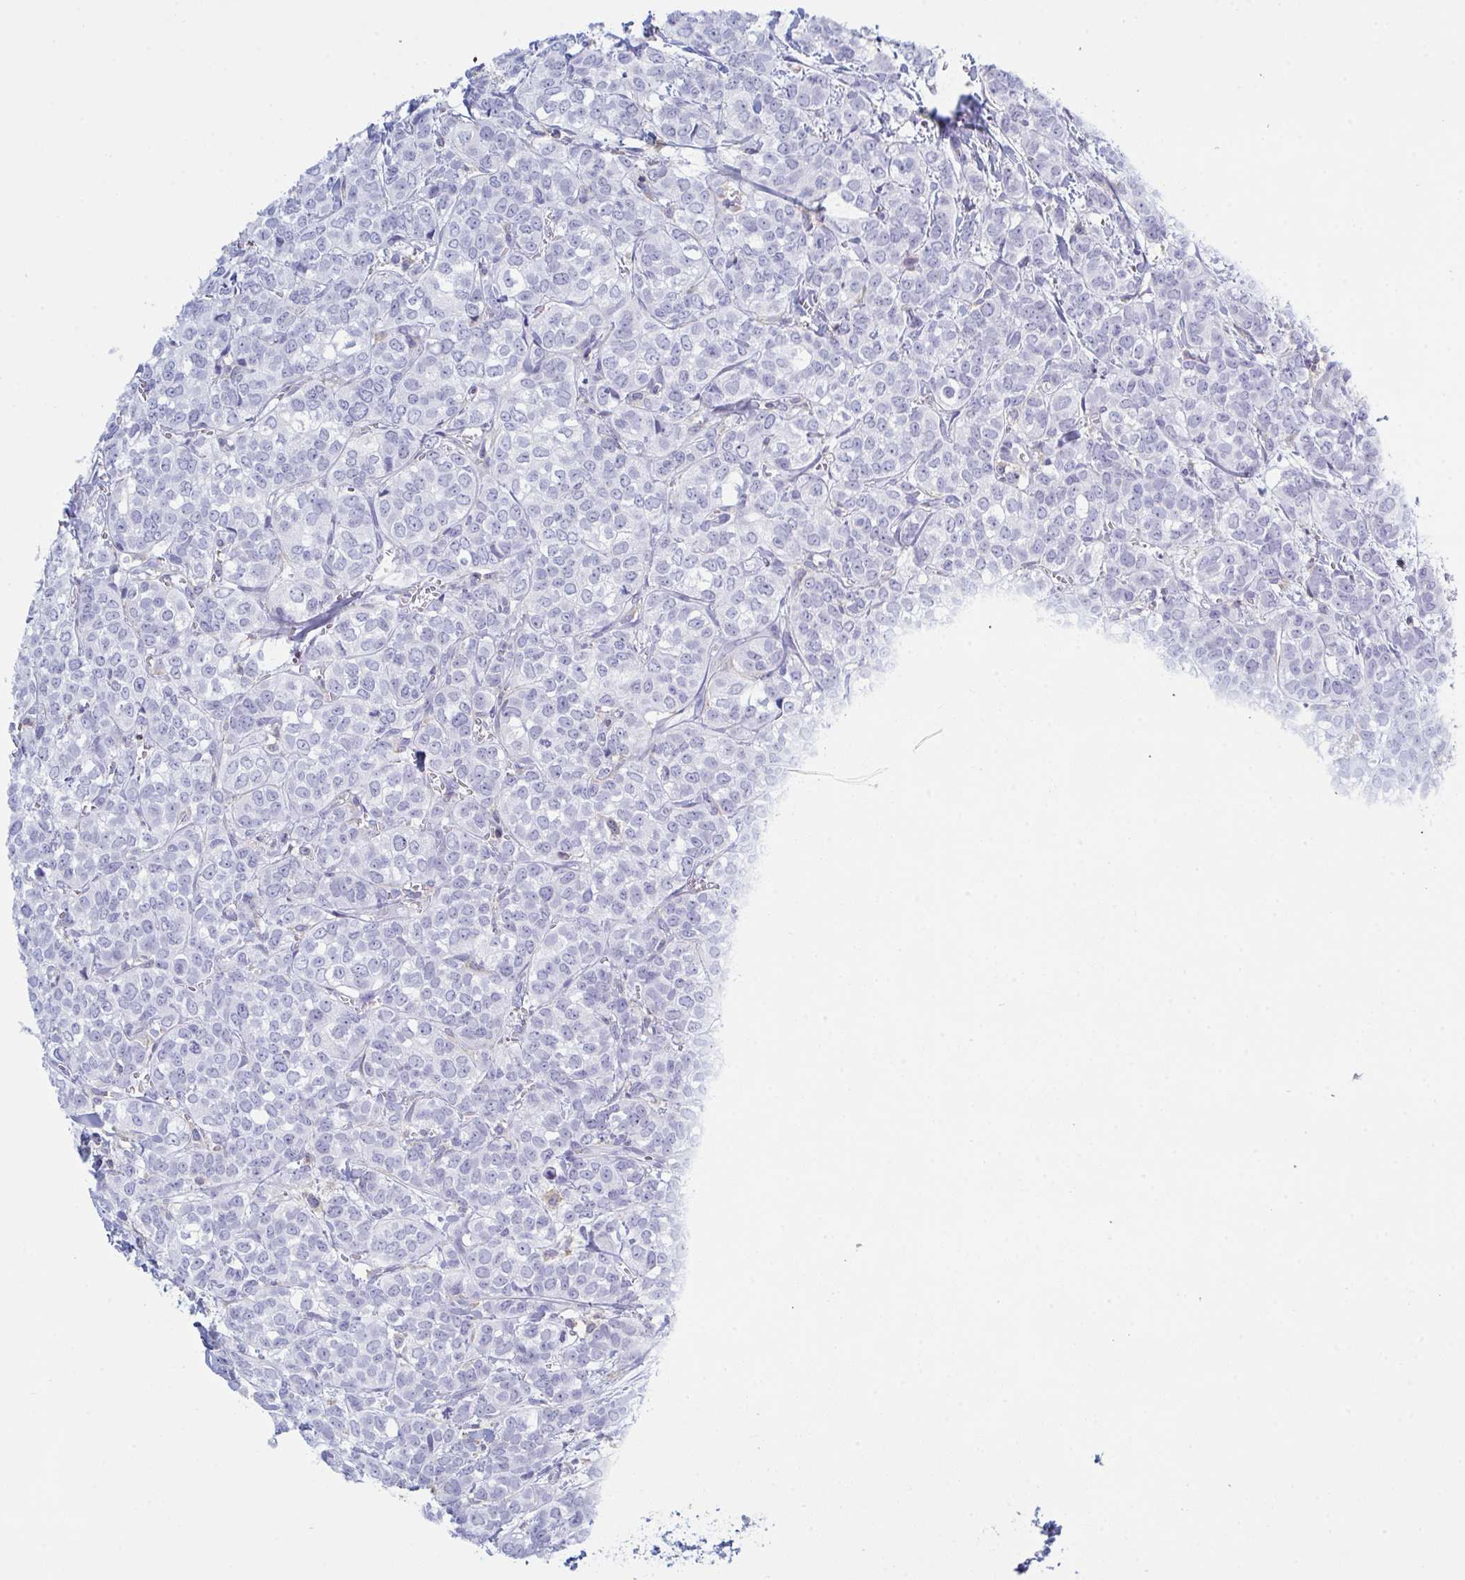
{"staining": {"intensity": "negative", "quantity": "none", "location": "none"}, "tissue": "breast cancer", "cell_type": "Tumor cells", "image_type": "cancer", "snomed": [{"axis": "morphology", "description": "Duct carcinoma"}, {"axis": "topography", "description": "Breast"}], "caption": "The immunohistochemistry image has no significant expression in tumor cells of breast cancer tissue.", "gene": "MYO1F", "patient": {"sex": "female", "age": 61}}